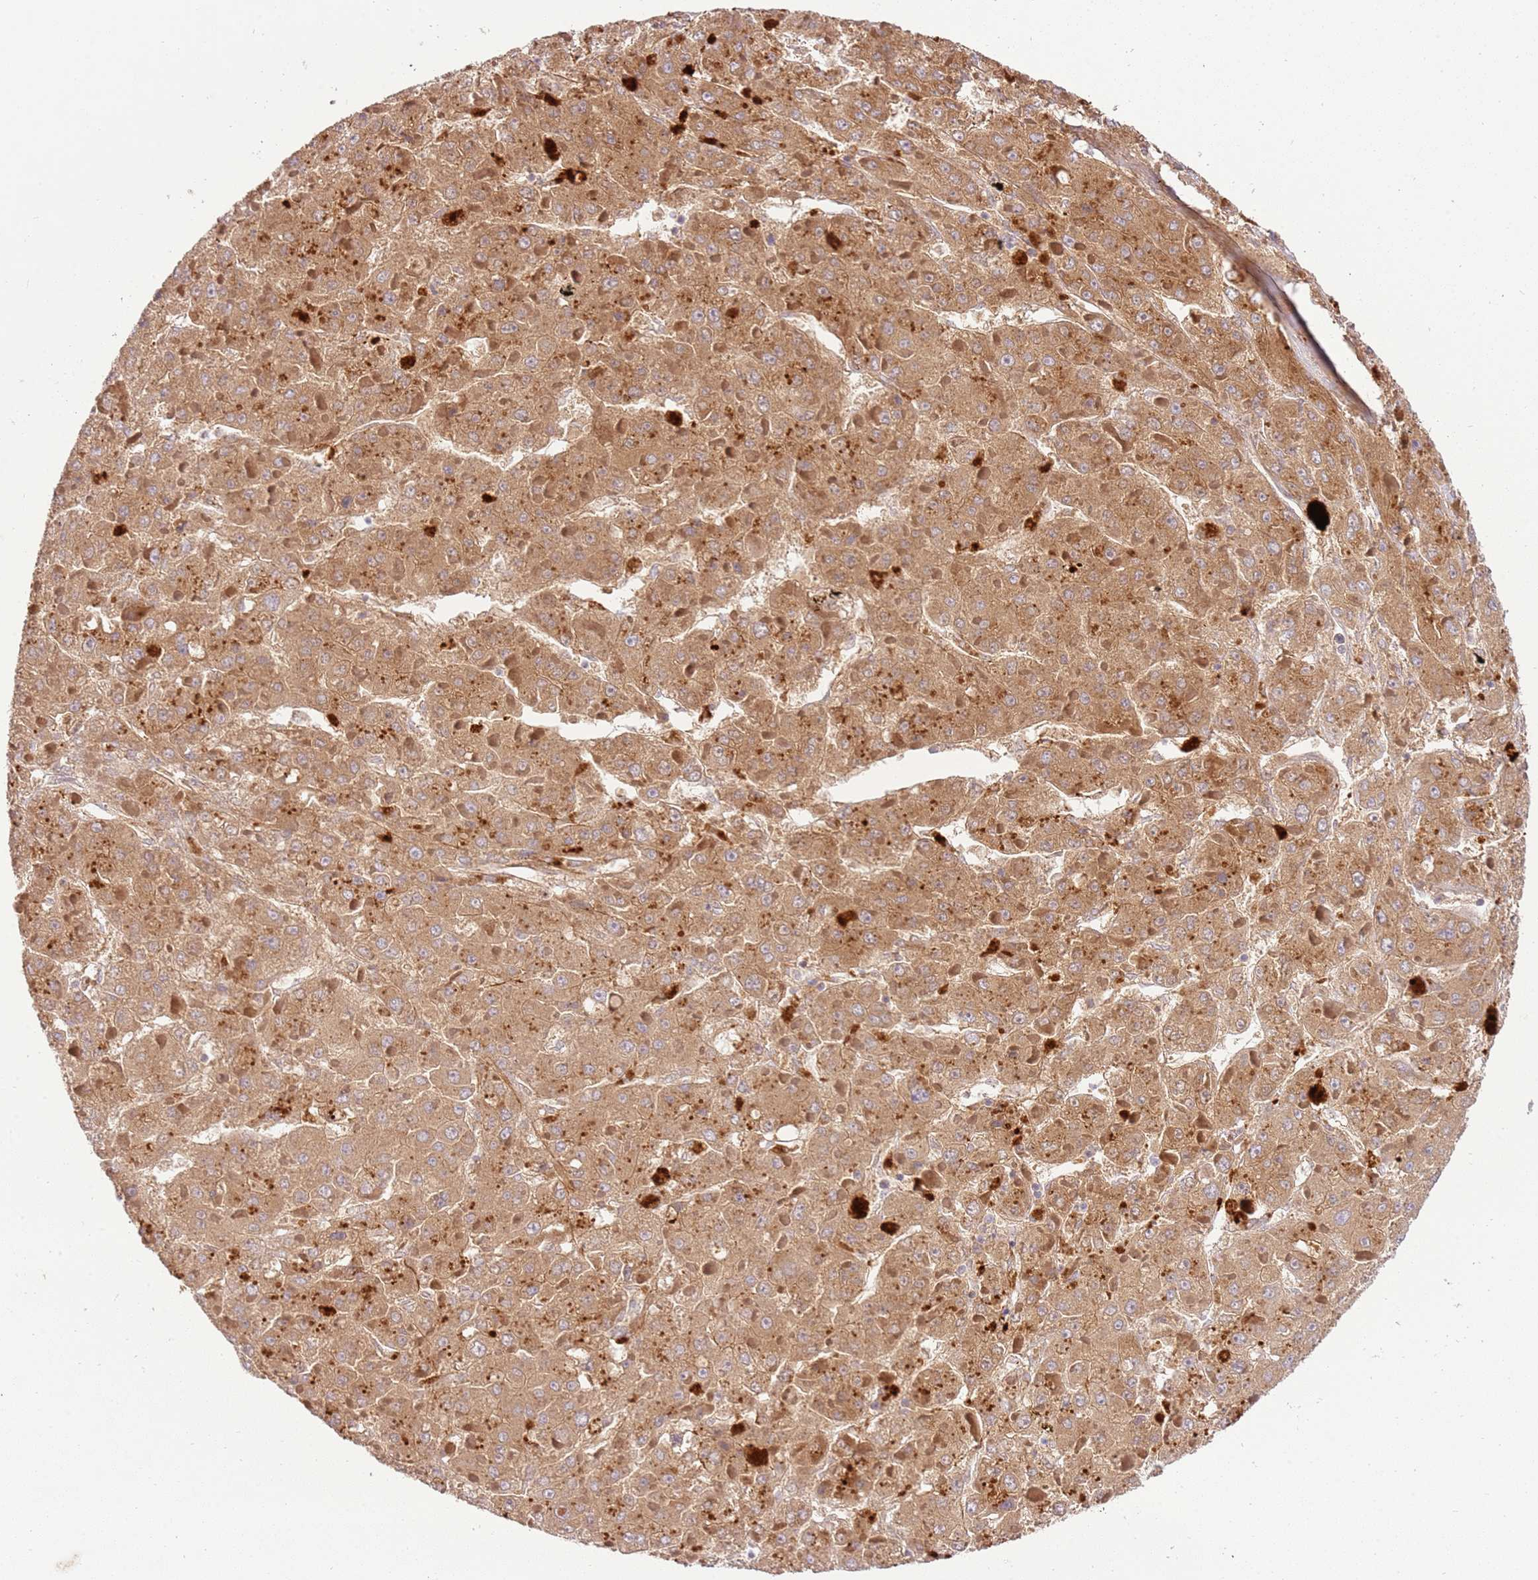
{"staining": {"intensity": "moderate", "quantity": ">75%", "location": "cytoplasmic/membranous"}, "tissue": "liver cancer", "cell_type": "Tumor cells", "image_type": "cancer", "snomed": [{"axis": "morphology", "description": "Carcinoma, Hepatocellular, NOS"}, {"axis": "topography", "description": "Liver"}], "caption": "Protein staining of liver hepatocellular carcinoma tissue shows moderate cytoplasmic/membranous staining in about >75% of tumor cells.", "gene": "C8G", "patient": {"sex": "female", "age": 73}}